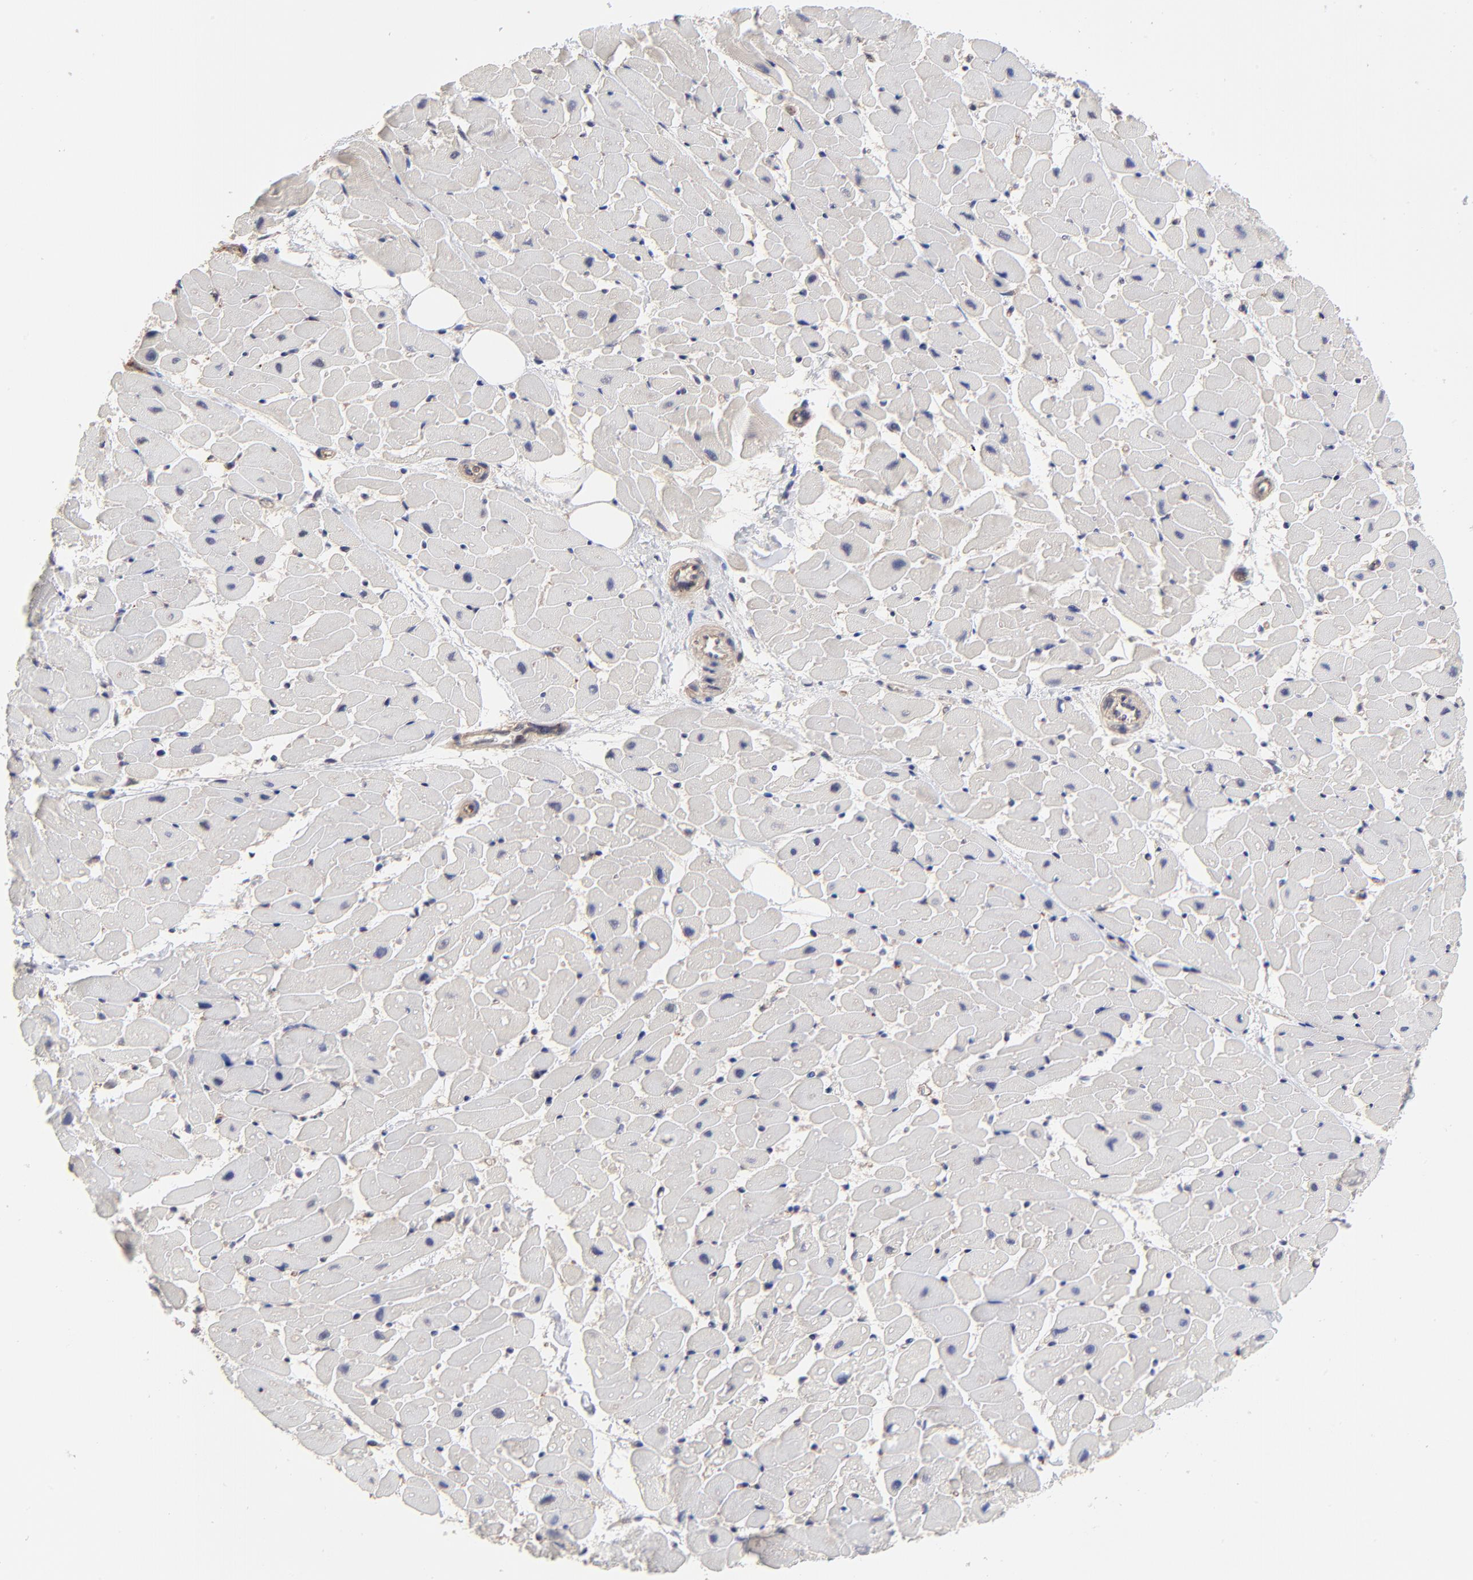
{"staining": {"intensity": "negative", "quantity": "none", "location": "none"}, "tissue": "heart muscle", "cell_type": "Cardiomyocytes", "image_type": "normal", "snomed": [{"axis": "morphology", "description": "Normal tissue, NOS"}, {"axis": "topography", "description": "Heart"}], "caption": "Immunohistochemical staining of benign heart muscle exhibits no significant expression in cardiomyocytes.", "gene": "PDE4B", "patient": {"sex": "female", "age": 19}}